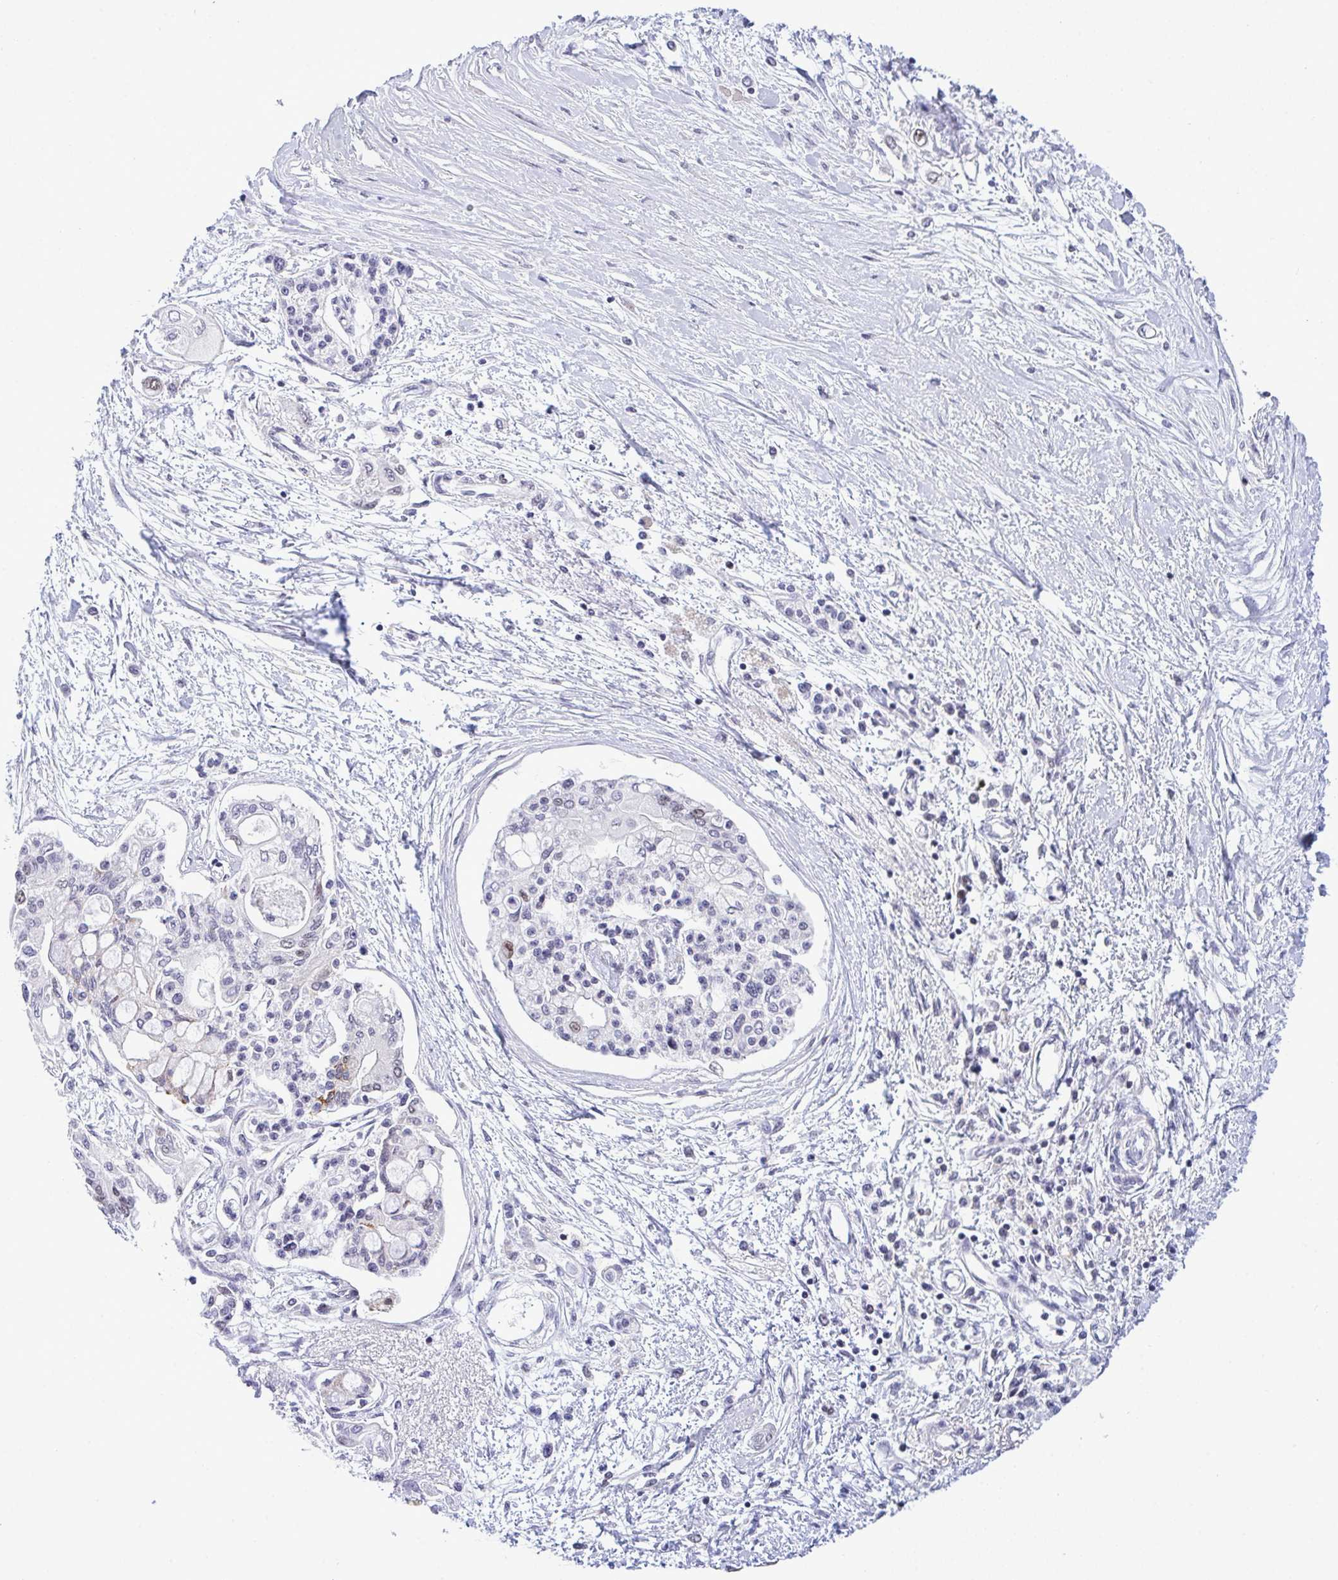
{"staining": {"intensity": "negative", "quantity": "none", "location": "none"}, "tissue": "pancreatic cancer", "cell_type": "Tumor cells", "image_type": "cancer", "snomed": [{"axis": "morphology", "description": "Adenocarcinoma, NOS"}, {"axis": "topography", "description": "Pancreas"}], "caption": "Immunohistochemical staining of pancreatic cancer reveals no significant staining in tumor cells. (Stains: DAB immunohistochemistry with hematoxylin counter stain, Microscopy: brightfield microscopy at high magnification).", "gene": "RFC4", "patient": {"sex": "female", "age": 77}}